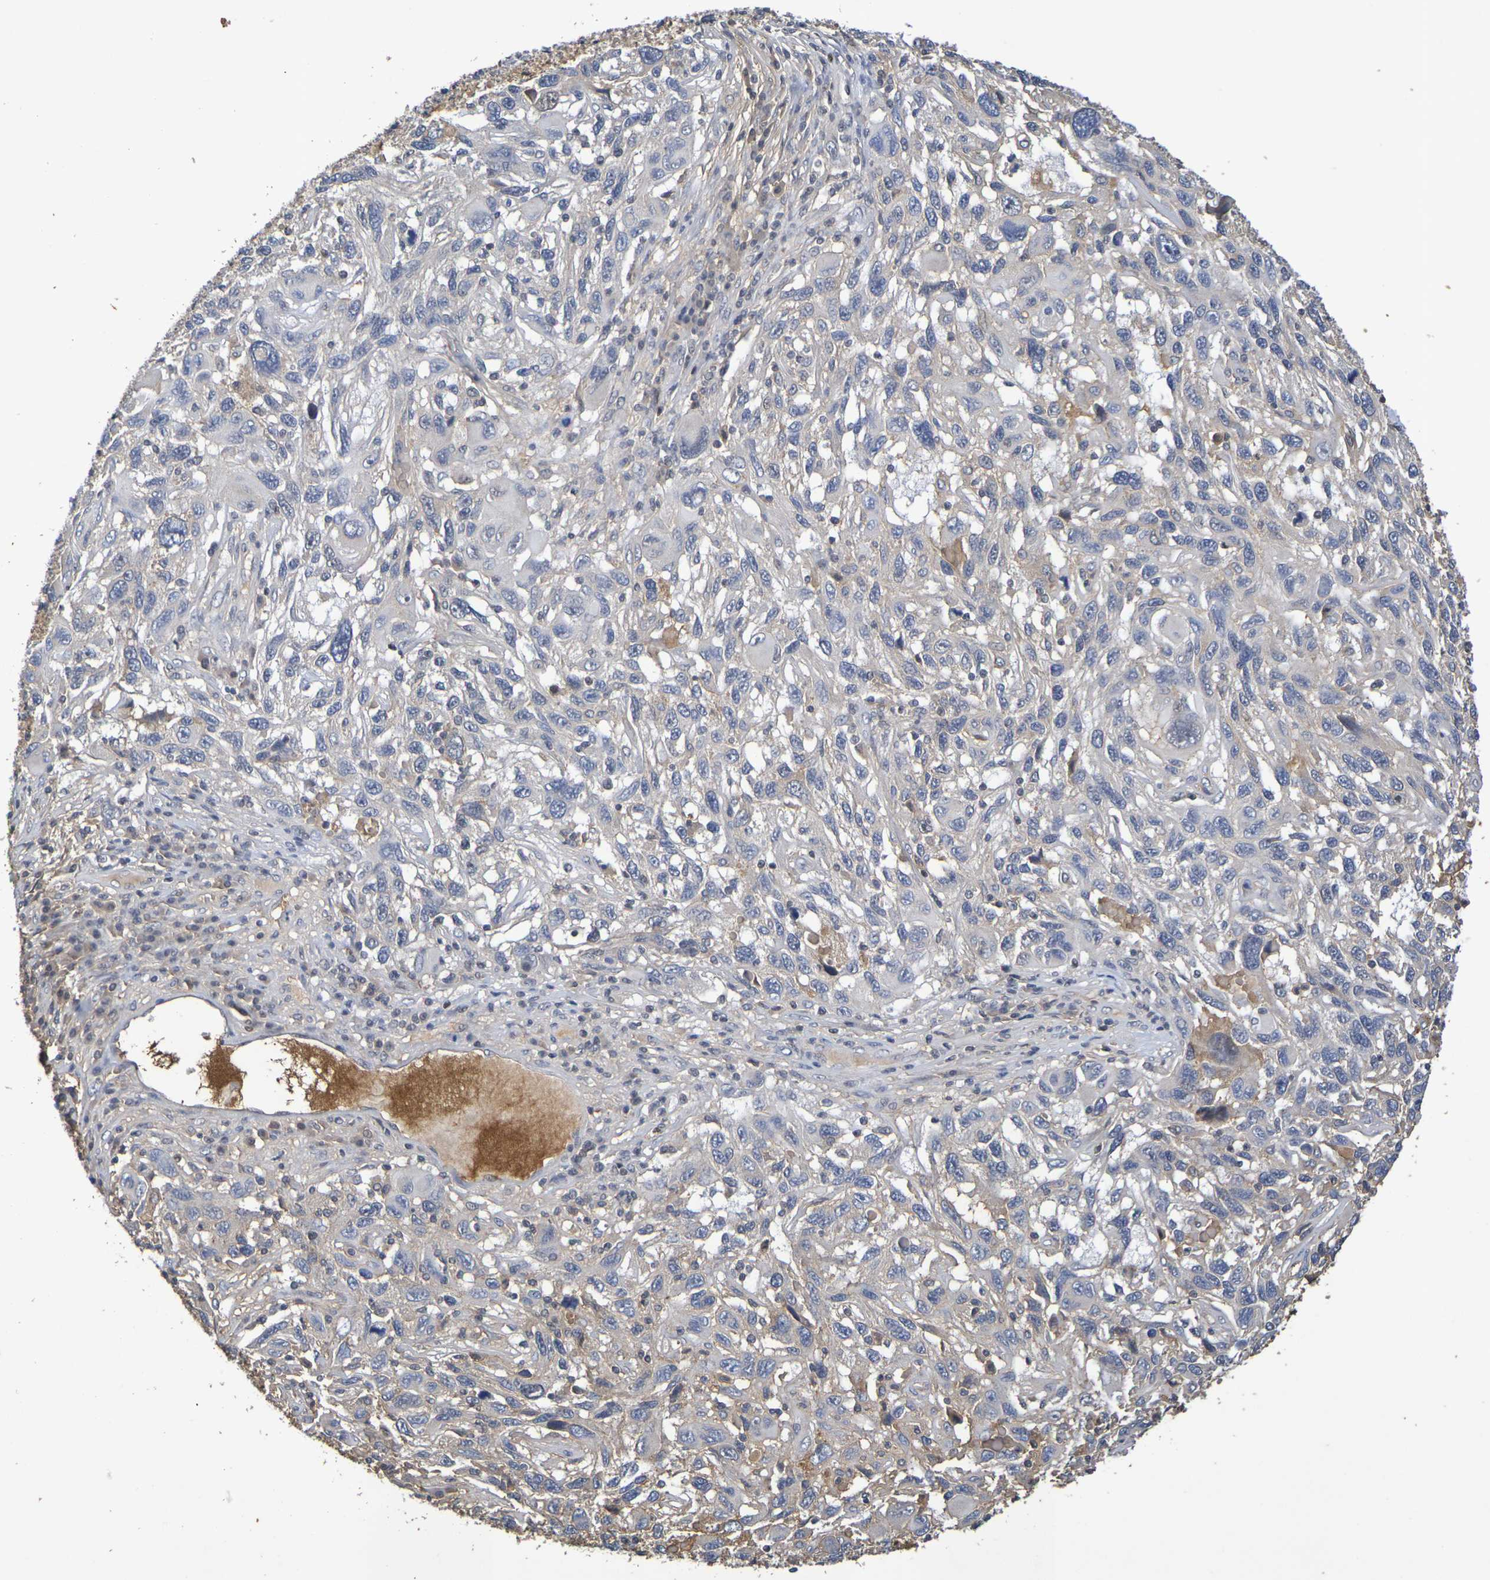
{"staining": {"intensity": "negative", "quantity": "none", "location": "none"}, "tissue": "melanoma", "cell_type": "Tumor cells", "image_type": "cancer", "snomed": [{"axis": "morphology", "description": "Malignant melanoma, NOS"}, {"axis": "topography", "description": "Skin"}], "caption": "Histopathology image shows no significant protein expression in tumor cells of melanoma.", "gene": "TERF2", "patient": {"sex": "male", "age": 53}}